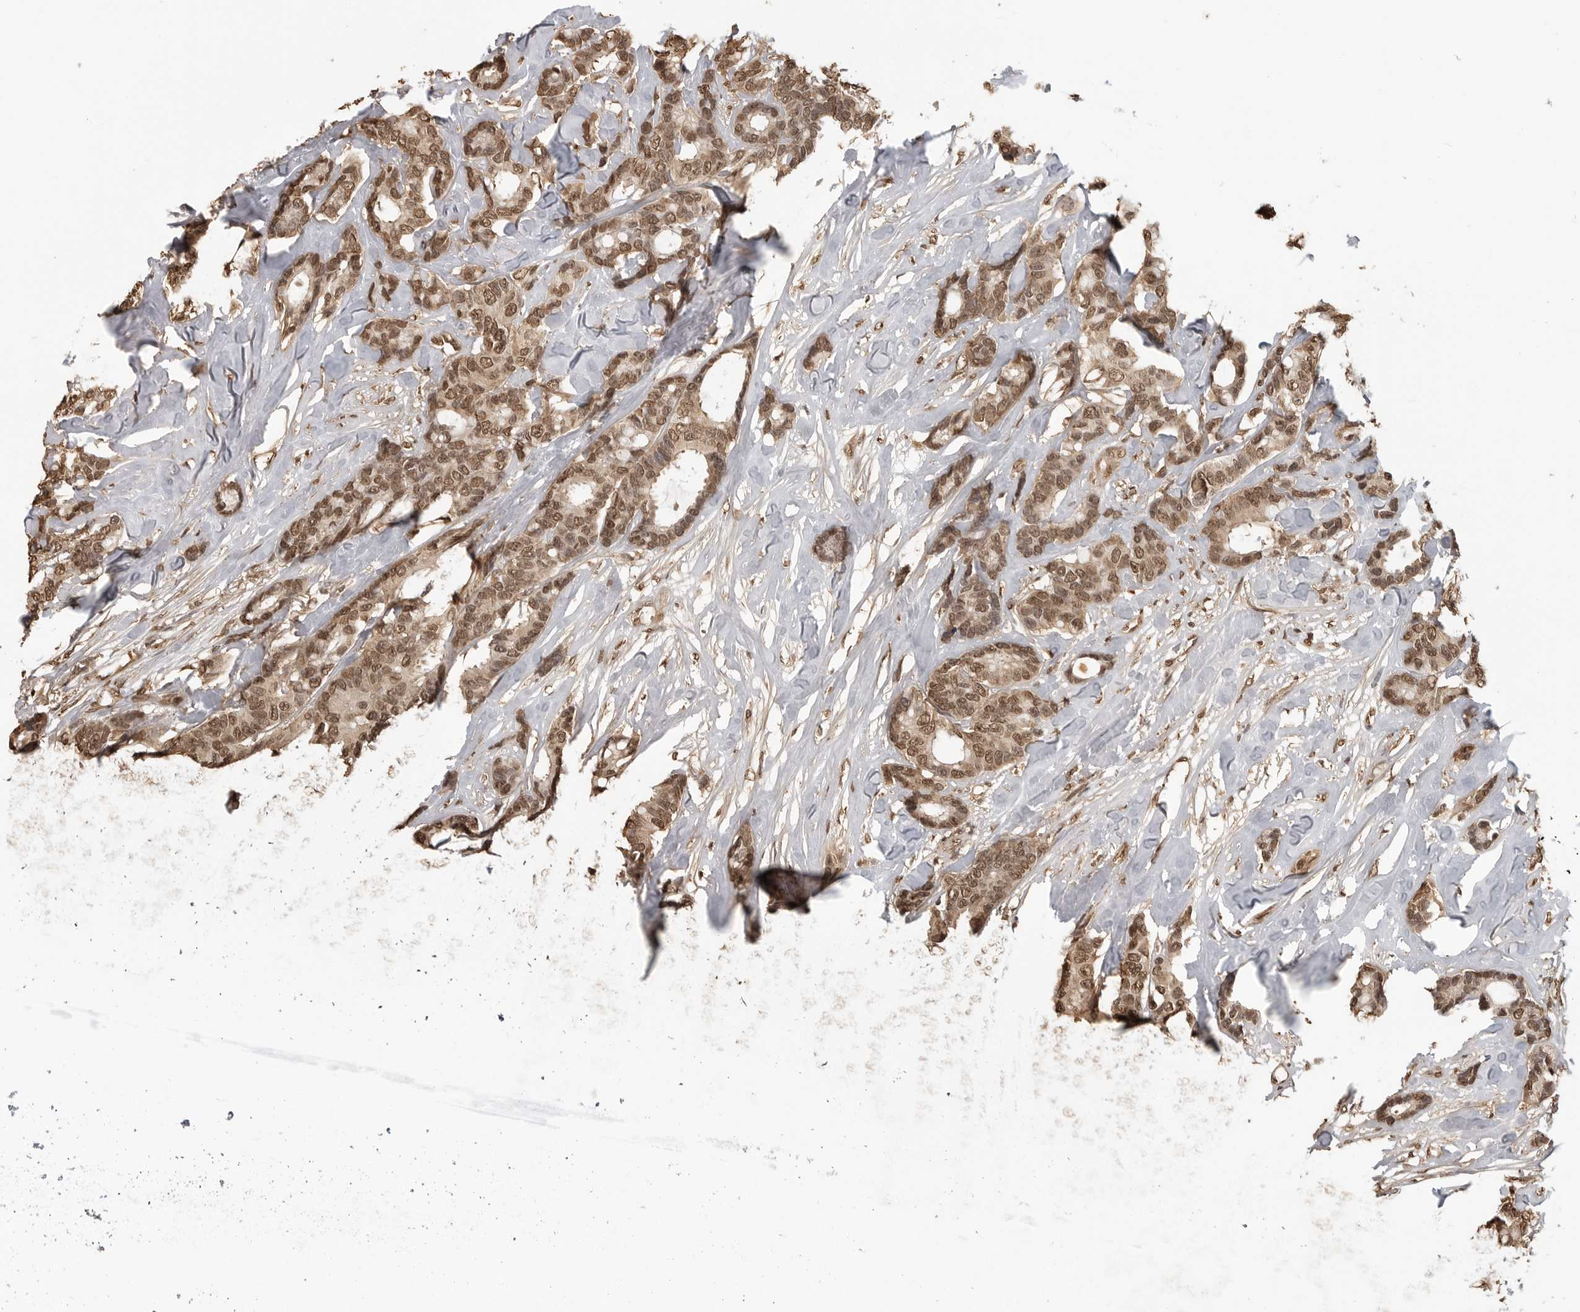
{"staining": {"intensity": "moderate", "quantity": ">75%", "location": "nuclear"}, "tissue": "breast cancer", "cell_type": "Tumor cells", "image_type": "cancer", "snomed": [{"axis": "morphology", "description": "Duct carcinoma"}, {"axis": "topography", "description": "Breast"}], "caption": "An image of human breast cancer (infiltrating ductal carcinoma) stained for a protein demonstrates moderate nuclear brown staining in tumor cells. (Stains: DAB in brown, nuclei in blue, Microscopy: brightfield microscopy at high magnification).", "gene": "CLOCK", "patient": {"sex": "female", "age": 87}}